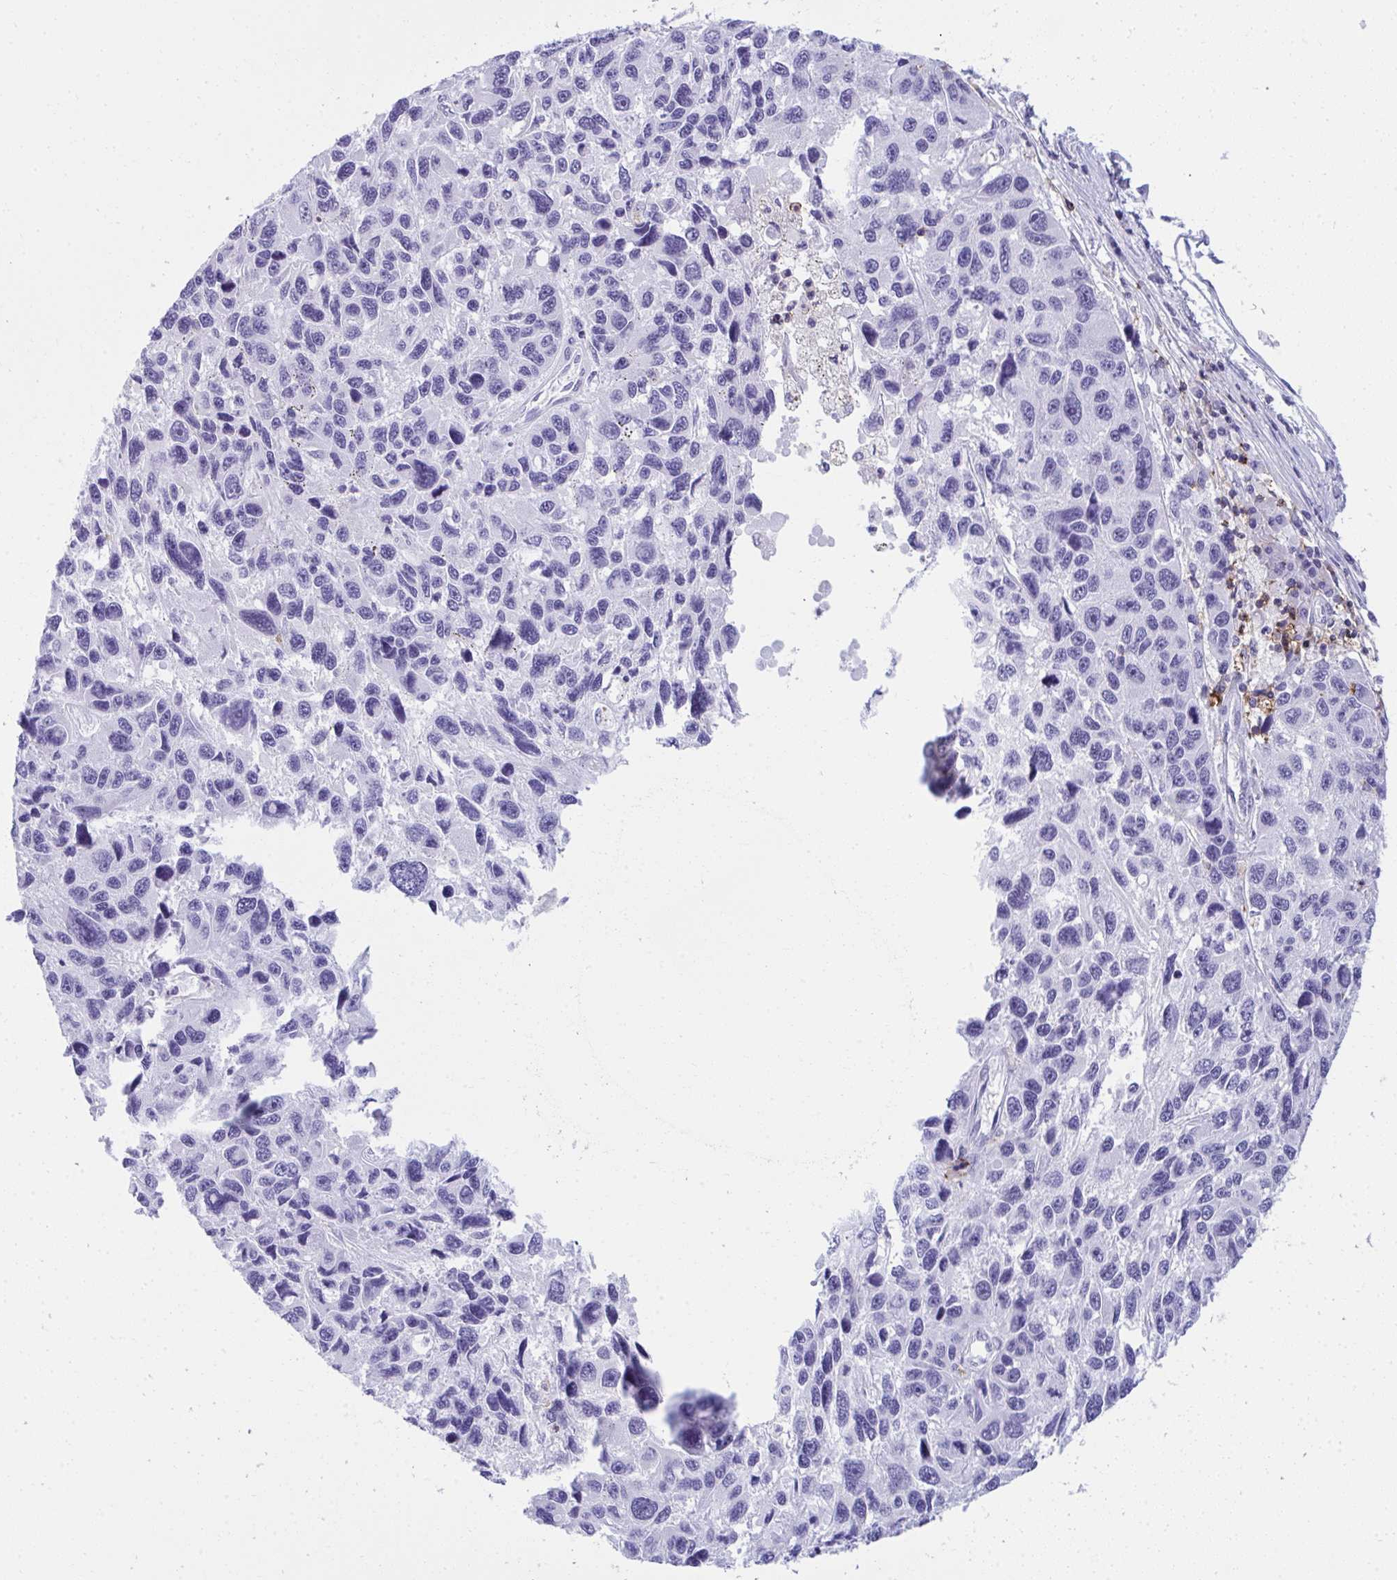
{"staining": {"intensity": "negative", "quantity": "none", "location": "none"}, "tissue": "melanoma", "cell_type": "Tumor cells", "image_type": "cancer", "snomed": [{"axis": "morphology", "description": "Malignant melanoma, NOS"}, {"axis": "topography", "description": "Skin"}], "caption": "Tumor cells are negative for protein expression in human melanoma.", "gene": "SPN", "patient": {"sex": "male", "age": 53}}